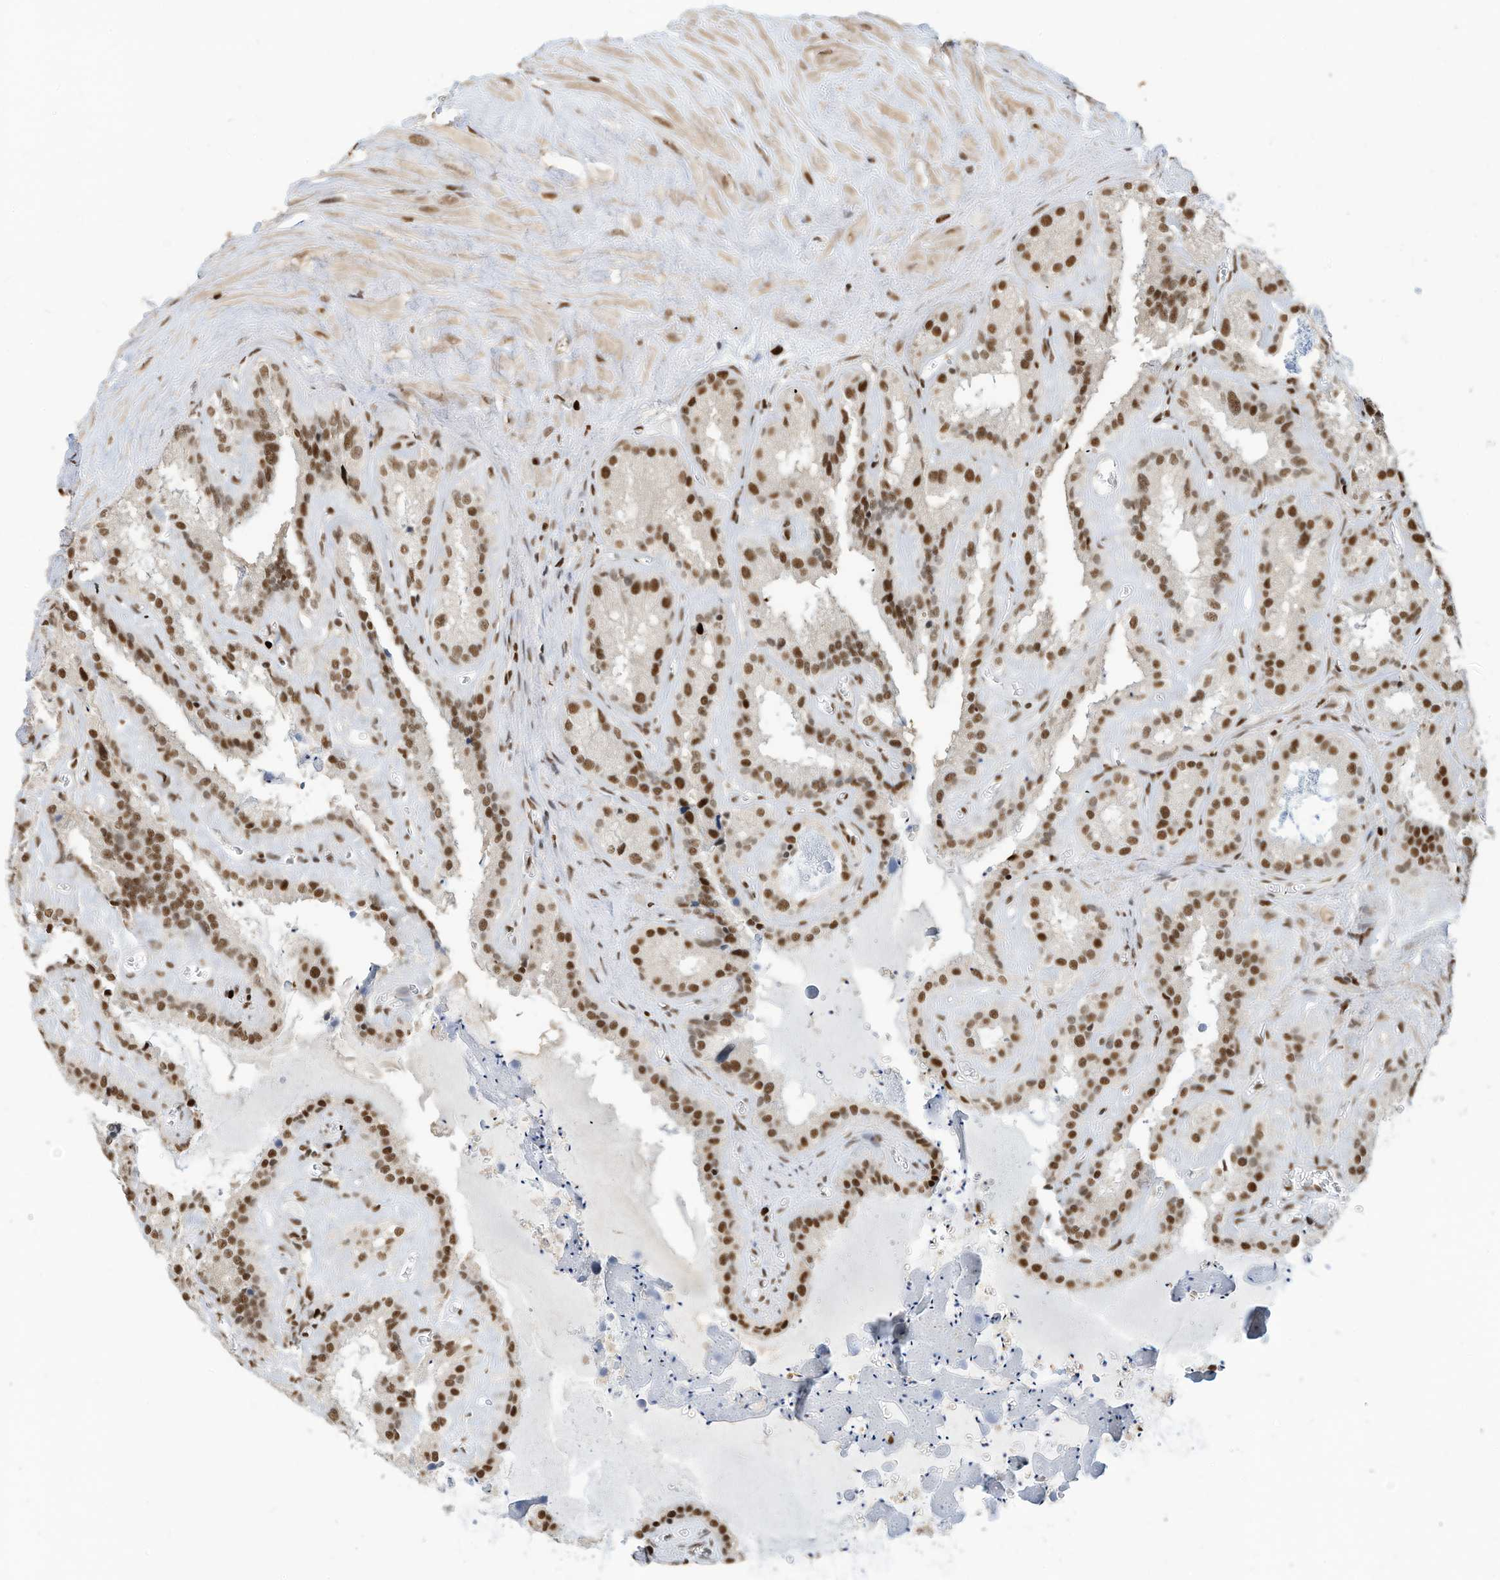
{"staining": {"intensity": "moderate", "quantity": ">75%", "location": "nuclear"}, "tissue": "seminal vesicle", "cell_type": "Glandular cells", "image_type": "normal", "snomed": [{"axis": "morphology", "description": "Normal tissue, NOS"}, {"axis": "topography", "description": "Prostate"}, {"axis": "topography", "description": "Seminal veicle"}], "caption": "DAB immunohistochemical staining of unremarkable seminal vesicle reveals moderate nuclear protein positivity in about >75% of glandular cells. (DAB (3,3'-diaminobenzidine) IHC with brightfield microscopy, high magnification).", "gene": "SAMD15", "patient": {"sex": "male", "age": 59}}